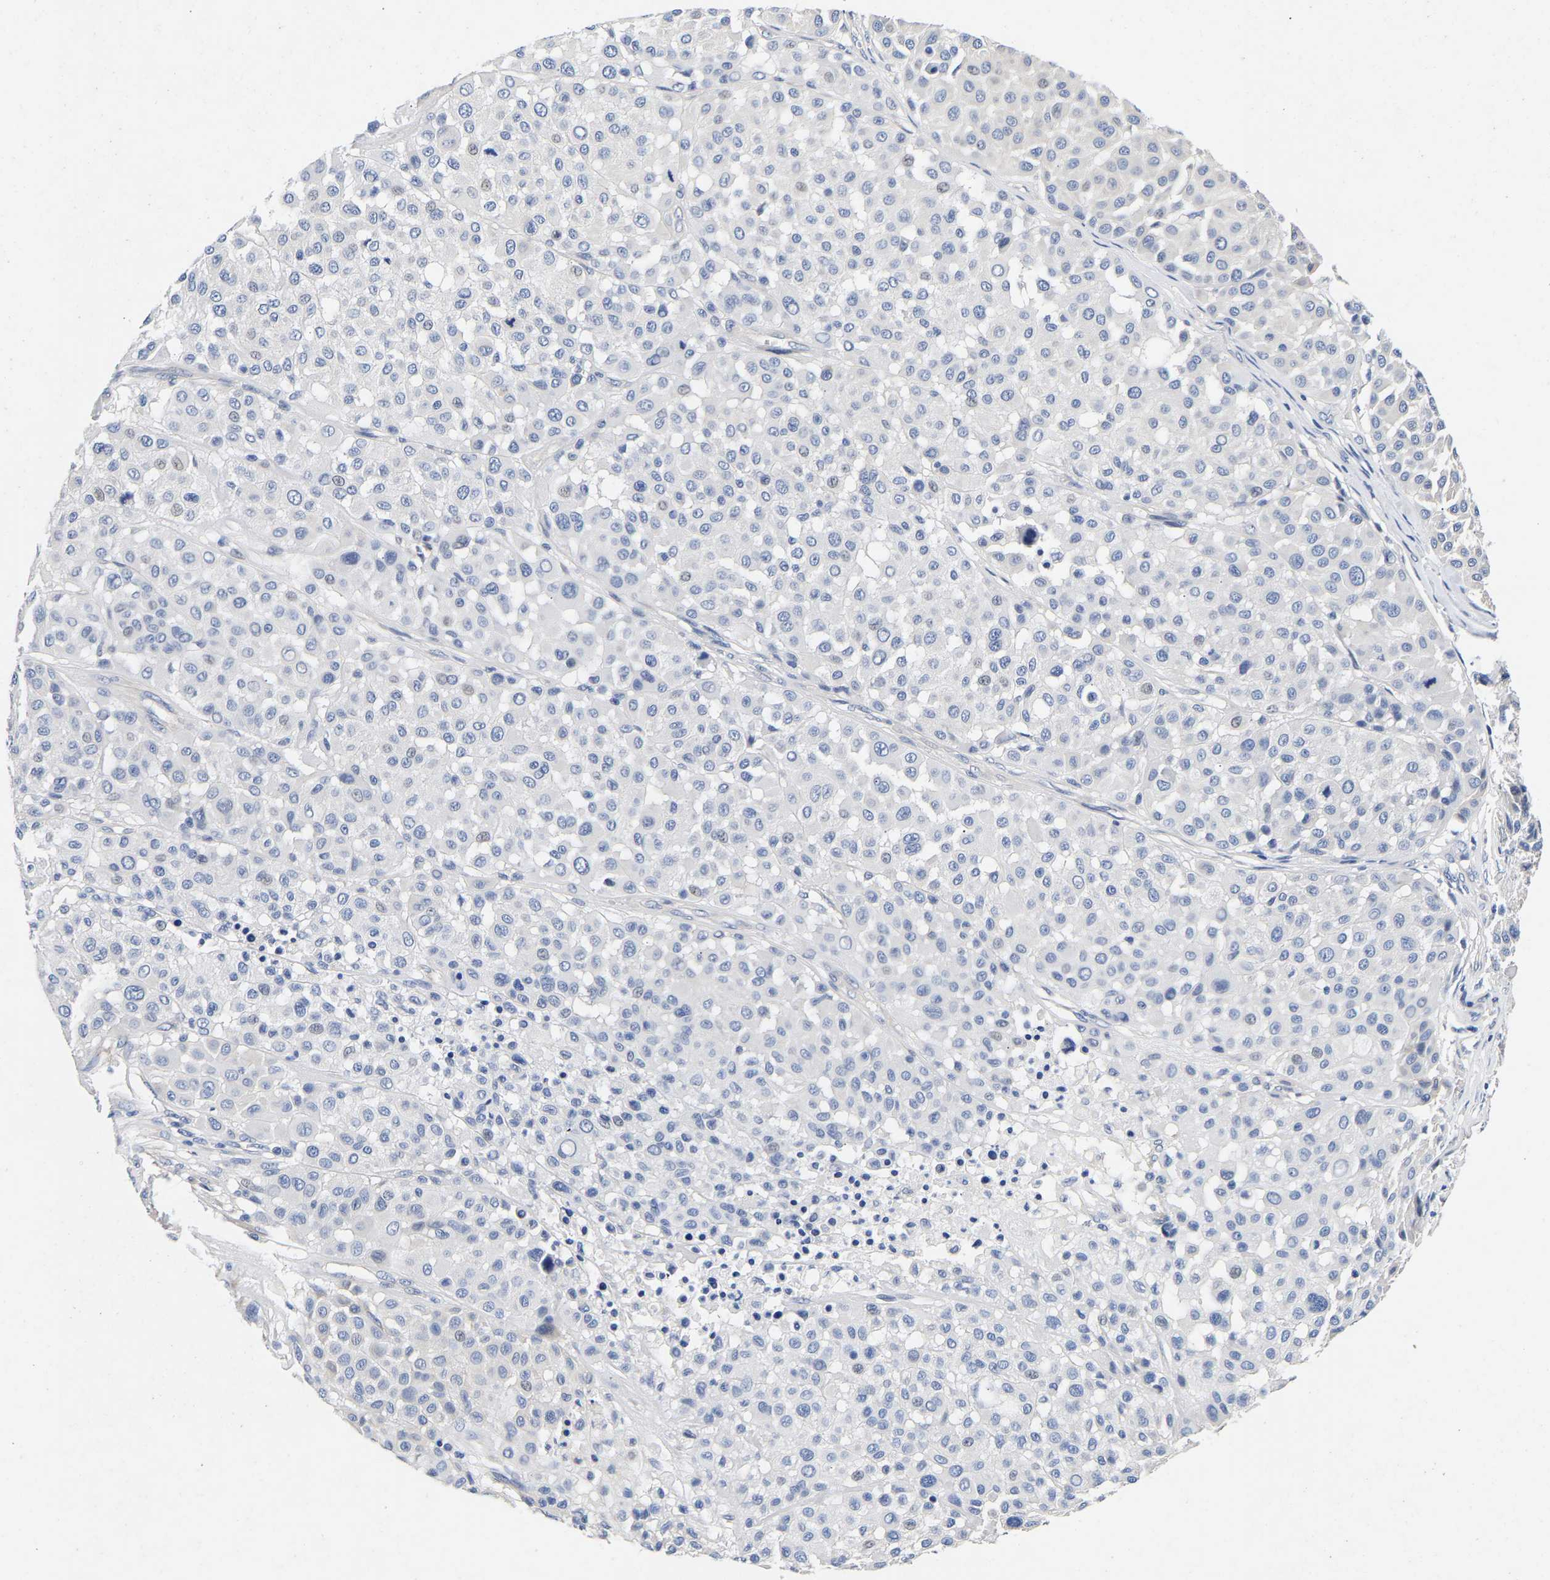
{"staining": {"intensity": "negative", "quantity": "none", "location": "none"}, "tissue": "melanoma", "cell_type": "Tumor cells", "image_type": "cancer", "snomed": [{"axis": "morphology", "description": "Malignant melanoma, Metastatic site"}, {"axis": "topography", "description": "Soft tissue"}], "caption": "DAB (3,3'-diaminobenzidine) immunohistochemical staining of human malignant melanoma (metastatic site) displays no significant positivity in tumor cells.", "gene": "CCDC6", "patient": {"sex": "male", "age": 41}}